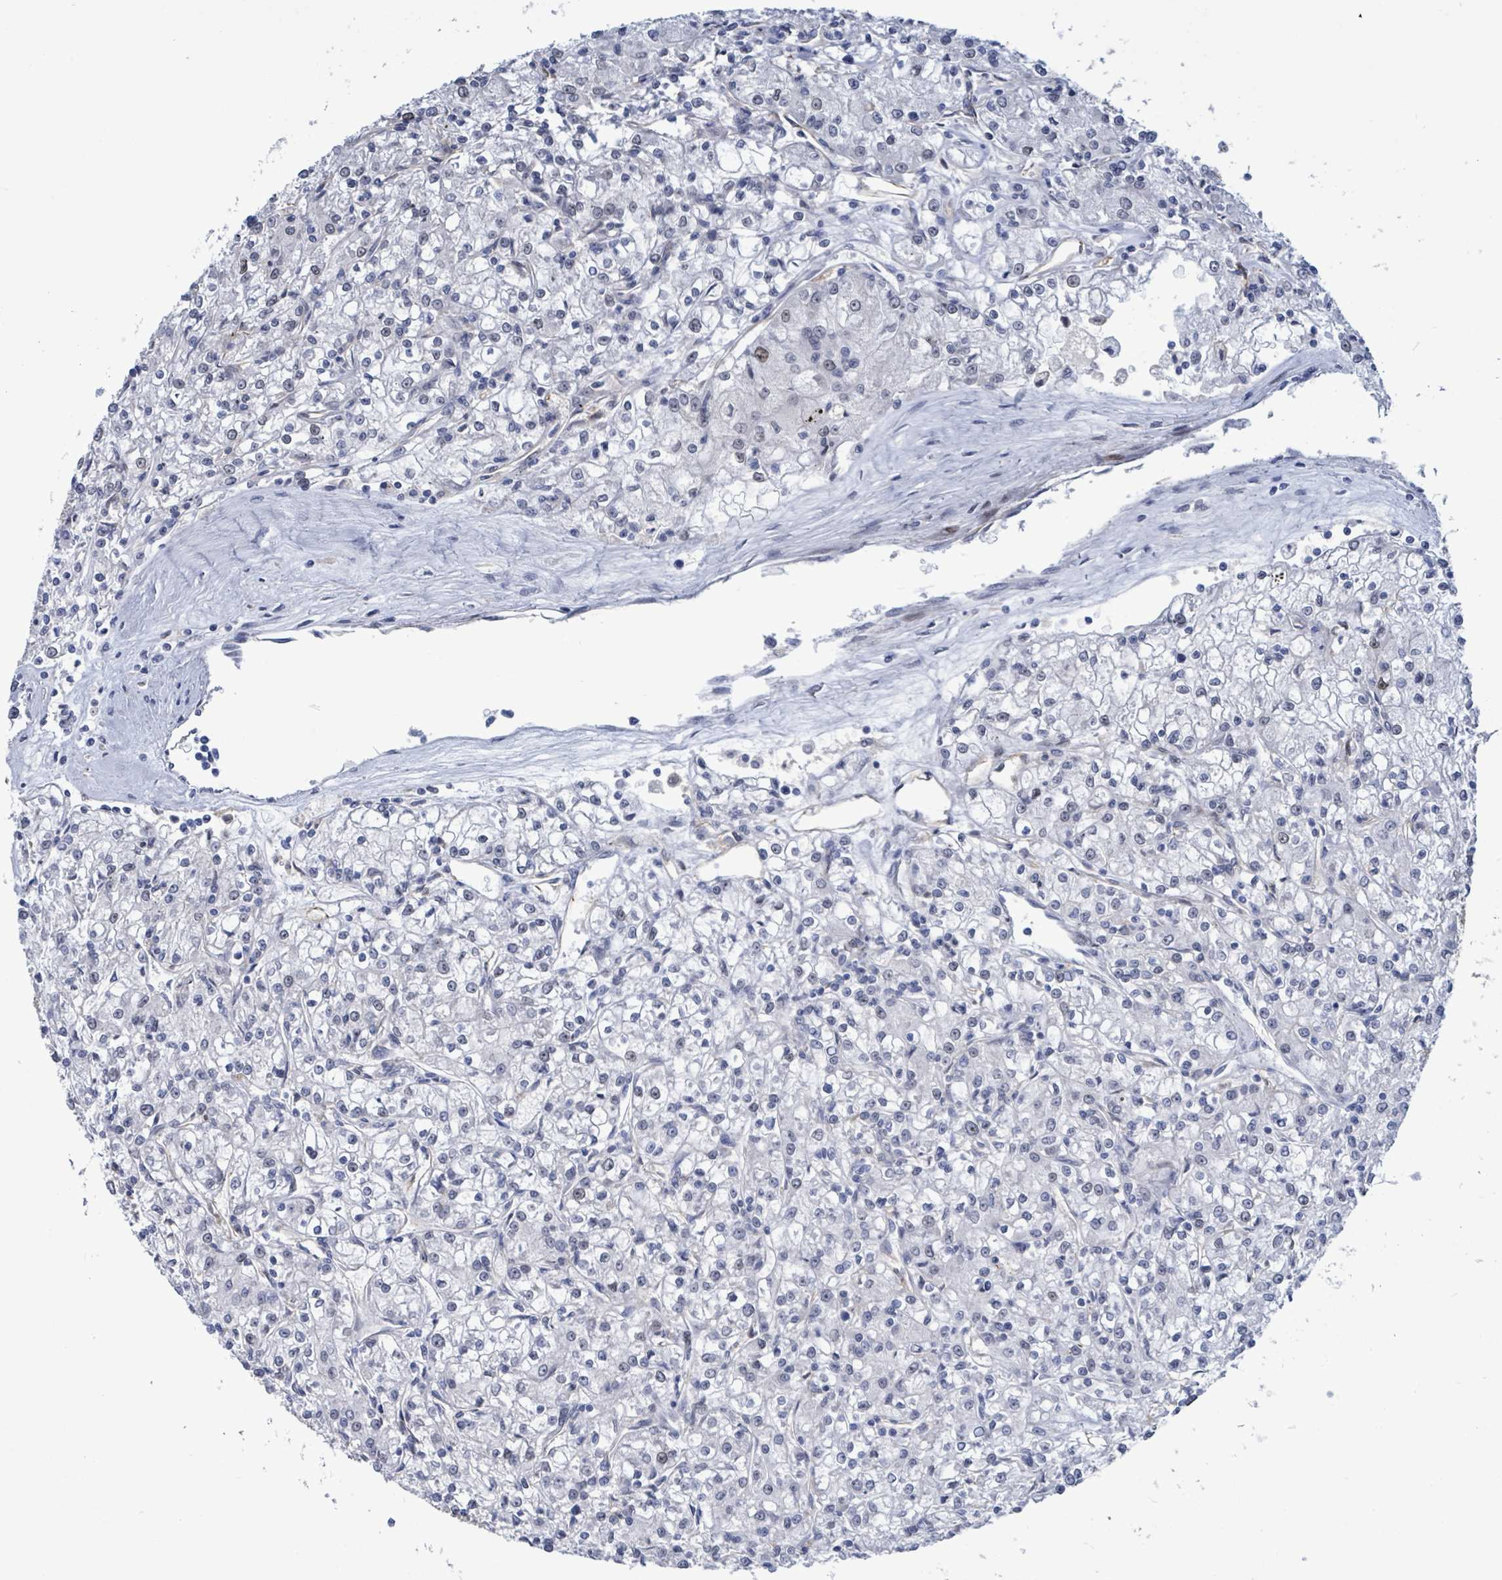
{"staining": {"intensity": "negative", "quantity": "none", "location": "none"}, "tissue": "renal cancer", "cell_type": "Tumor cells", "image_type": "cancer", "snomed": [{"axis": "morphology", "description": "Adenocarcinoma, NOS"}, {"axis": "topography", "description": "Kidney"}], "caption": "This is an immunohistochemistry histopathology image of human renal adenocarcinoma. There is no staining in tumor cells.", "gene": "RRN3", "patient": {"sex": "female", "age": 59}}